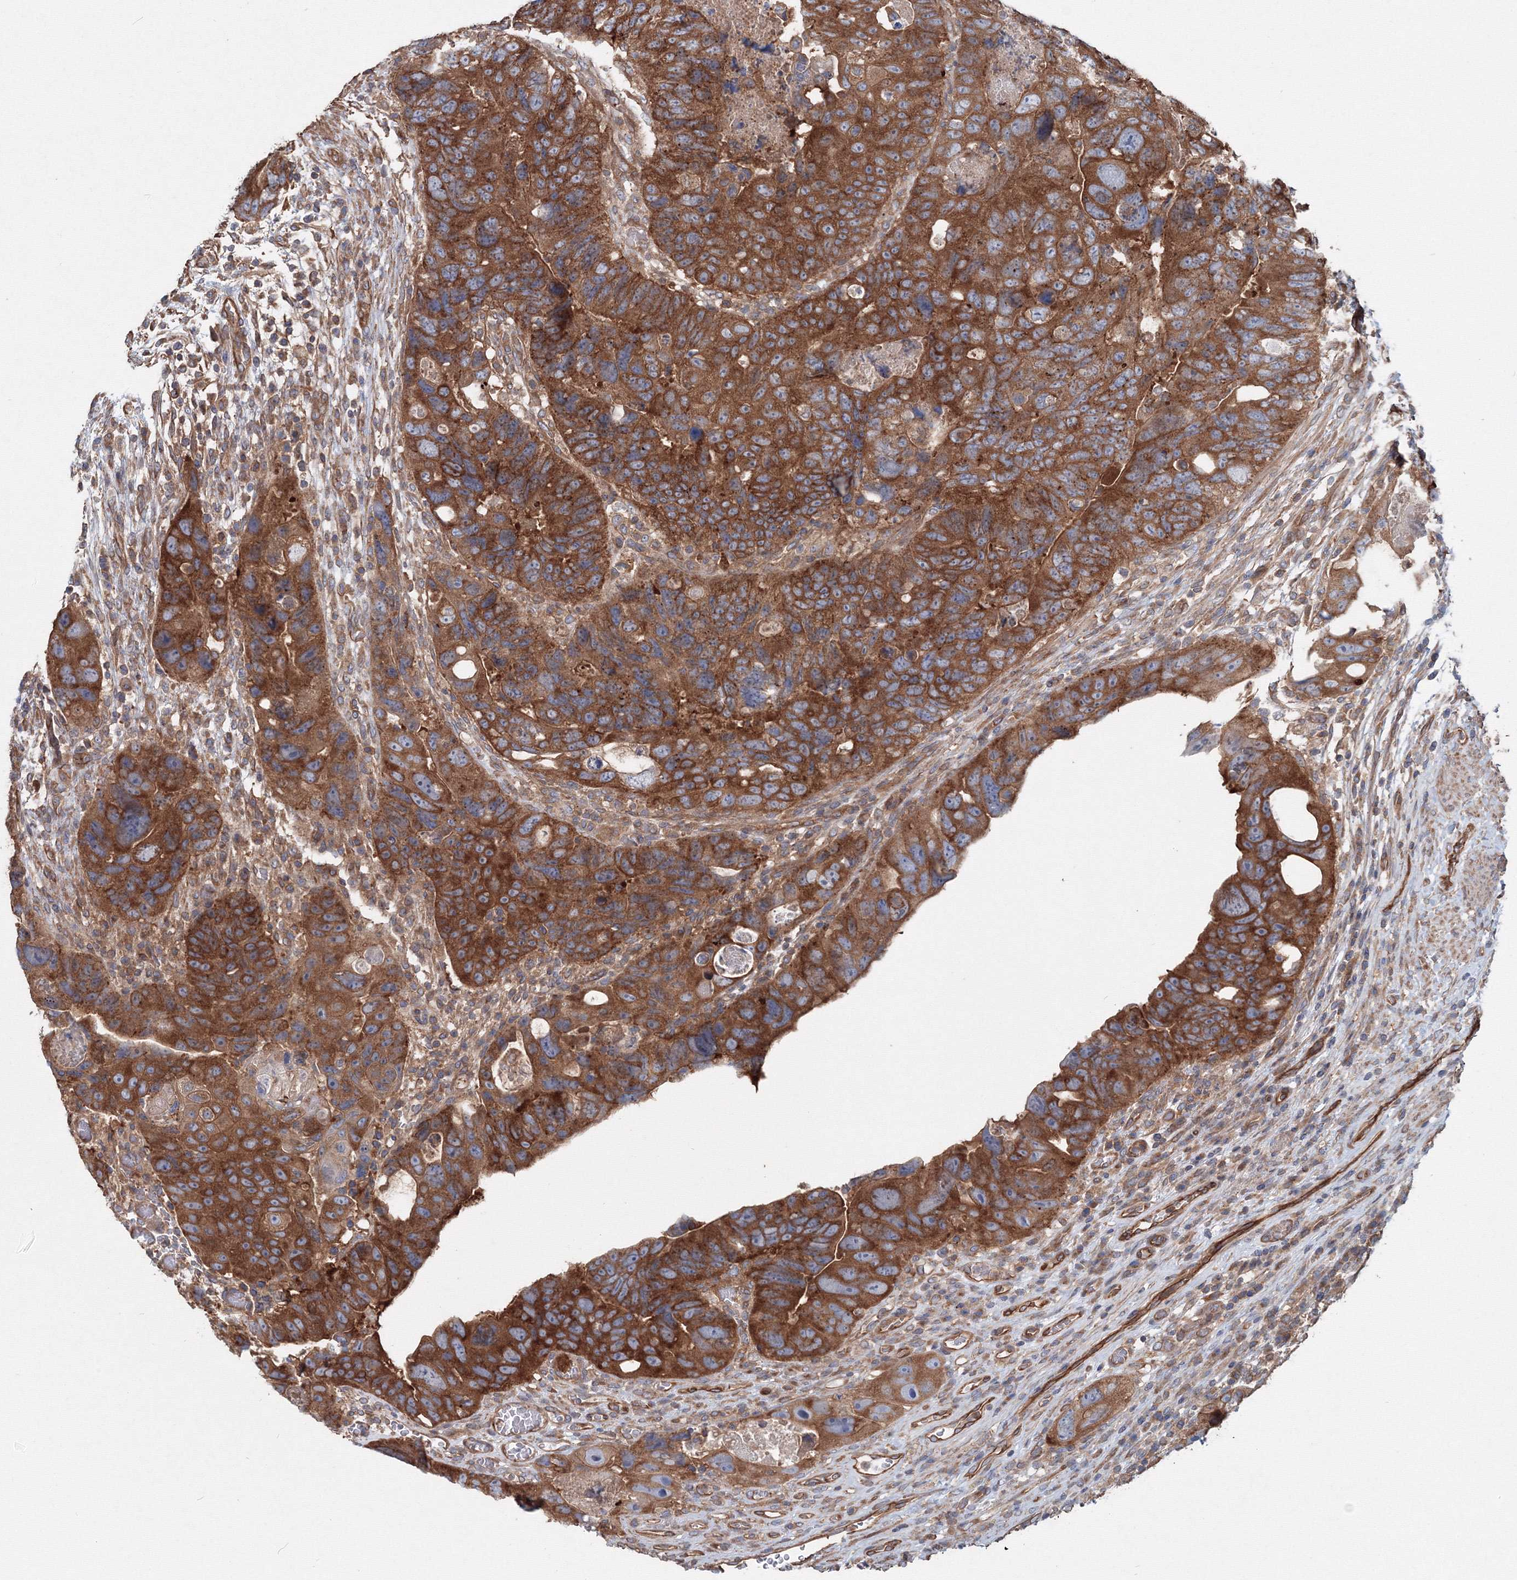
{"staining": {"intensity": "strong", "quantity": ">75%", "location": "cytoplasmic/membranous"}, "tissue": "colorectal cancer", "cell_type": "Tumor cells", "image_type": "cancer", "snomed": [{"axis": "morphology", "description": "Adenocarcinoma, NOS"}, {"axis": "topography", "description": "Rectum"}], "caption": "A high amount of strong cytoplasmic/membranous positivity is seen in about >75% of tumor cells in colorectal cancer (adenocarcinoma) tissue. (DAB (3,3'-diaminobenzidine) = brown stain, brightfield microscopy at high magnification).", "gene": "EXOC1", "patient": {"sex": "male", "age": 59}}